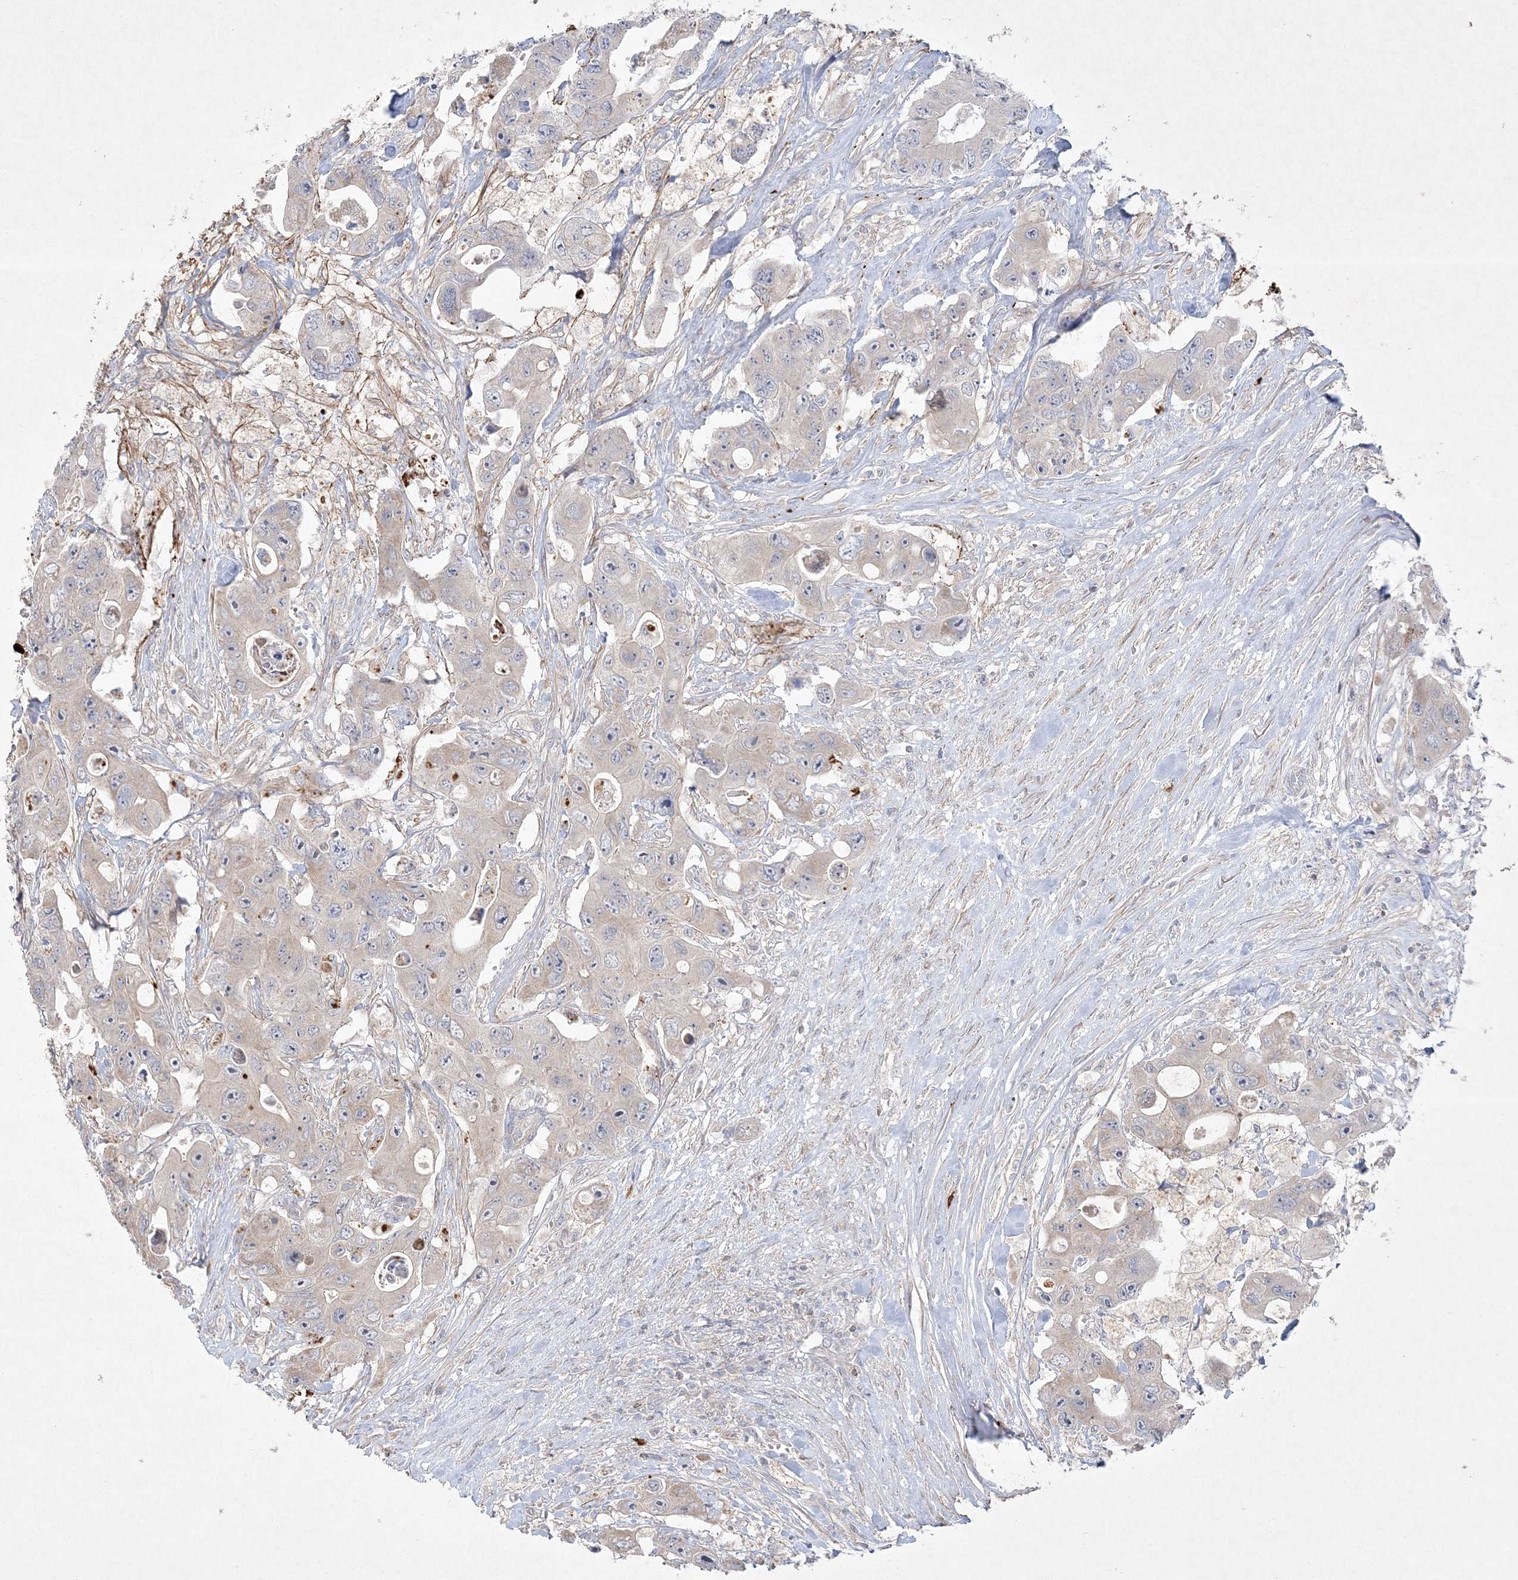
{"staining": {"intensity": "negative", "quantity": "none", "location": "none"}, "tissue": "colorectal cancer", "cell_type": "Tumor cells", "image_type": "cancer", "snomed": [{"axis": "morphology", "description": "Adenocarcinoma, NOS"}, {"axis": "topography", "description": "Colon"}], "caption": "The photomicrograph demonstrates no significant positivity in tumor cells of colorectal adenocarcinoma.", "gene": "CLNK", "patient": {"sex": "female", "age": 46}}